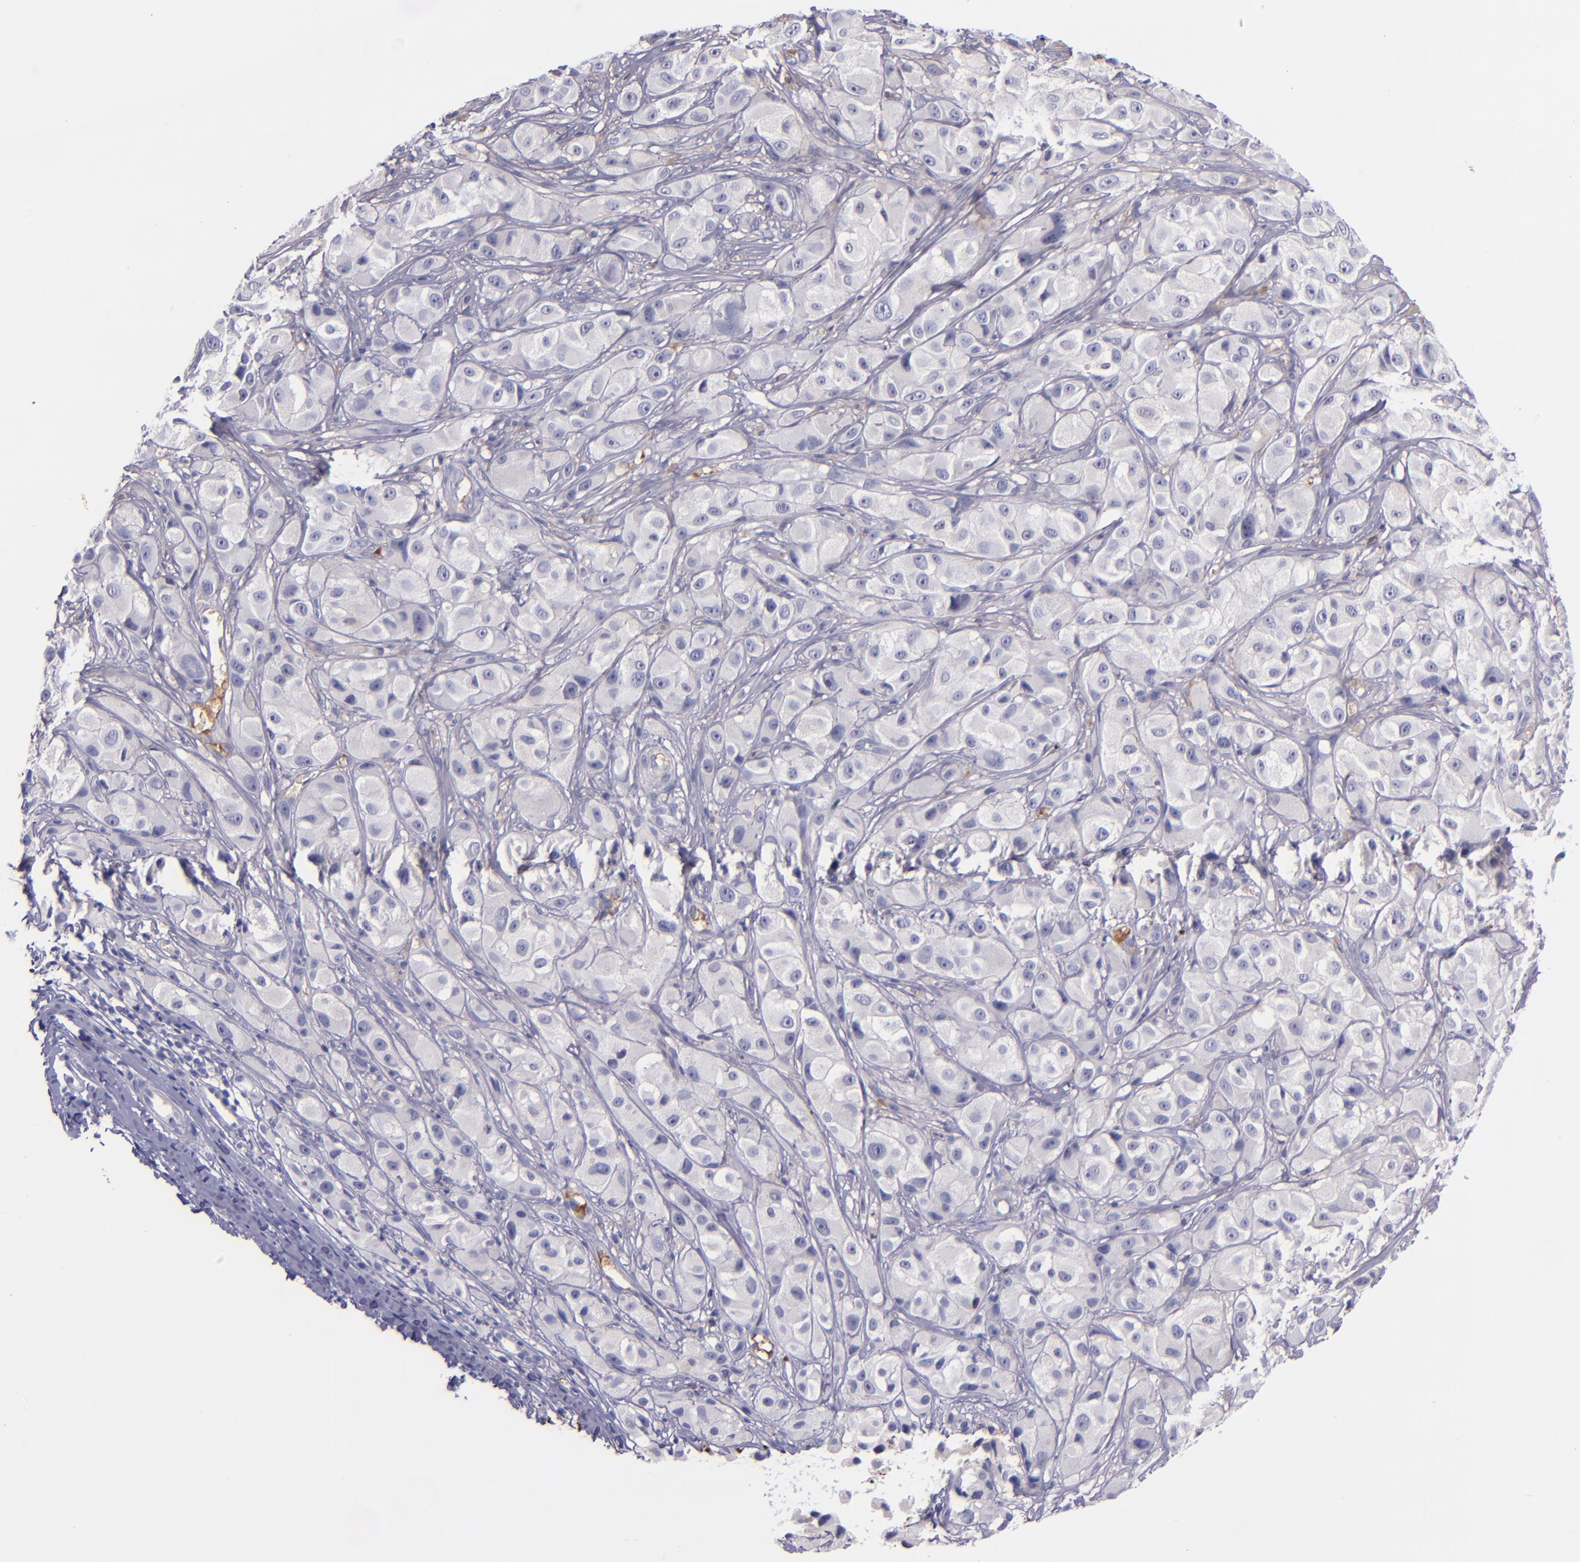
{"staining": {"intensity": "negative", "quantity": "none", "location": "none"}, "tissue": "melanoma", "cell_type": "Tumor cells", "image_type": "cancer", "snomed": [{"axis": "morphology", "description": "Malignant melanoma, NOS"}, {"axis": "topography", "description": "Skin"}], "caption": "IHC photomicrograph of neoplastic tissue: melanoma stained with DAB (3,3'-diaminobenzidine) displays no significant protein expression in tumor cells.", "gene": "KNG1", "patient": {"sex": "male", "age": 56}}